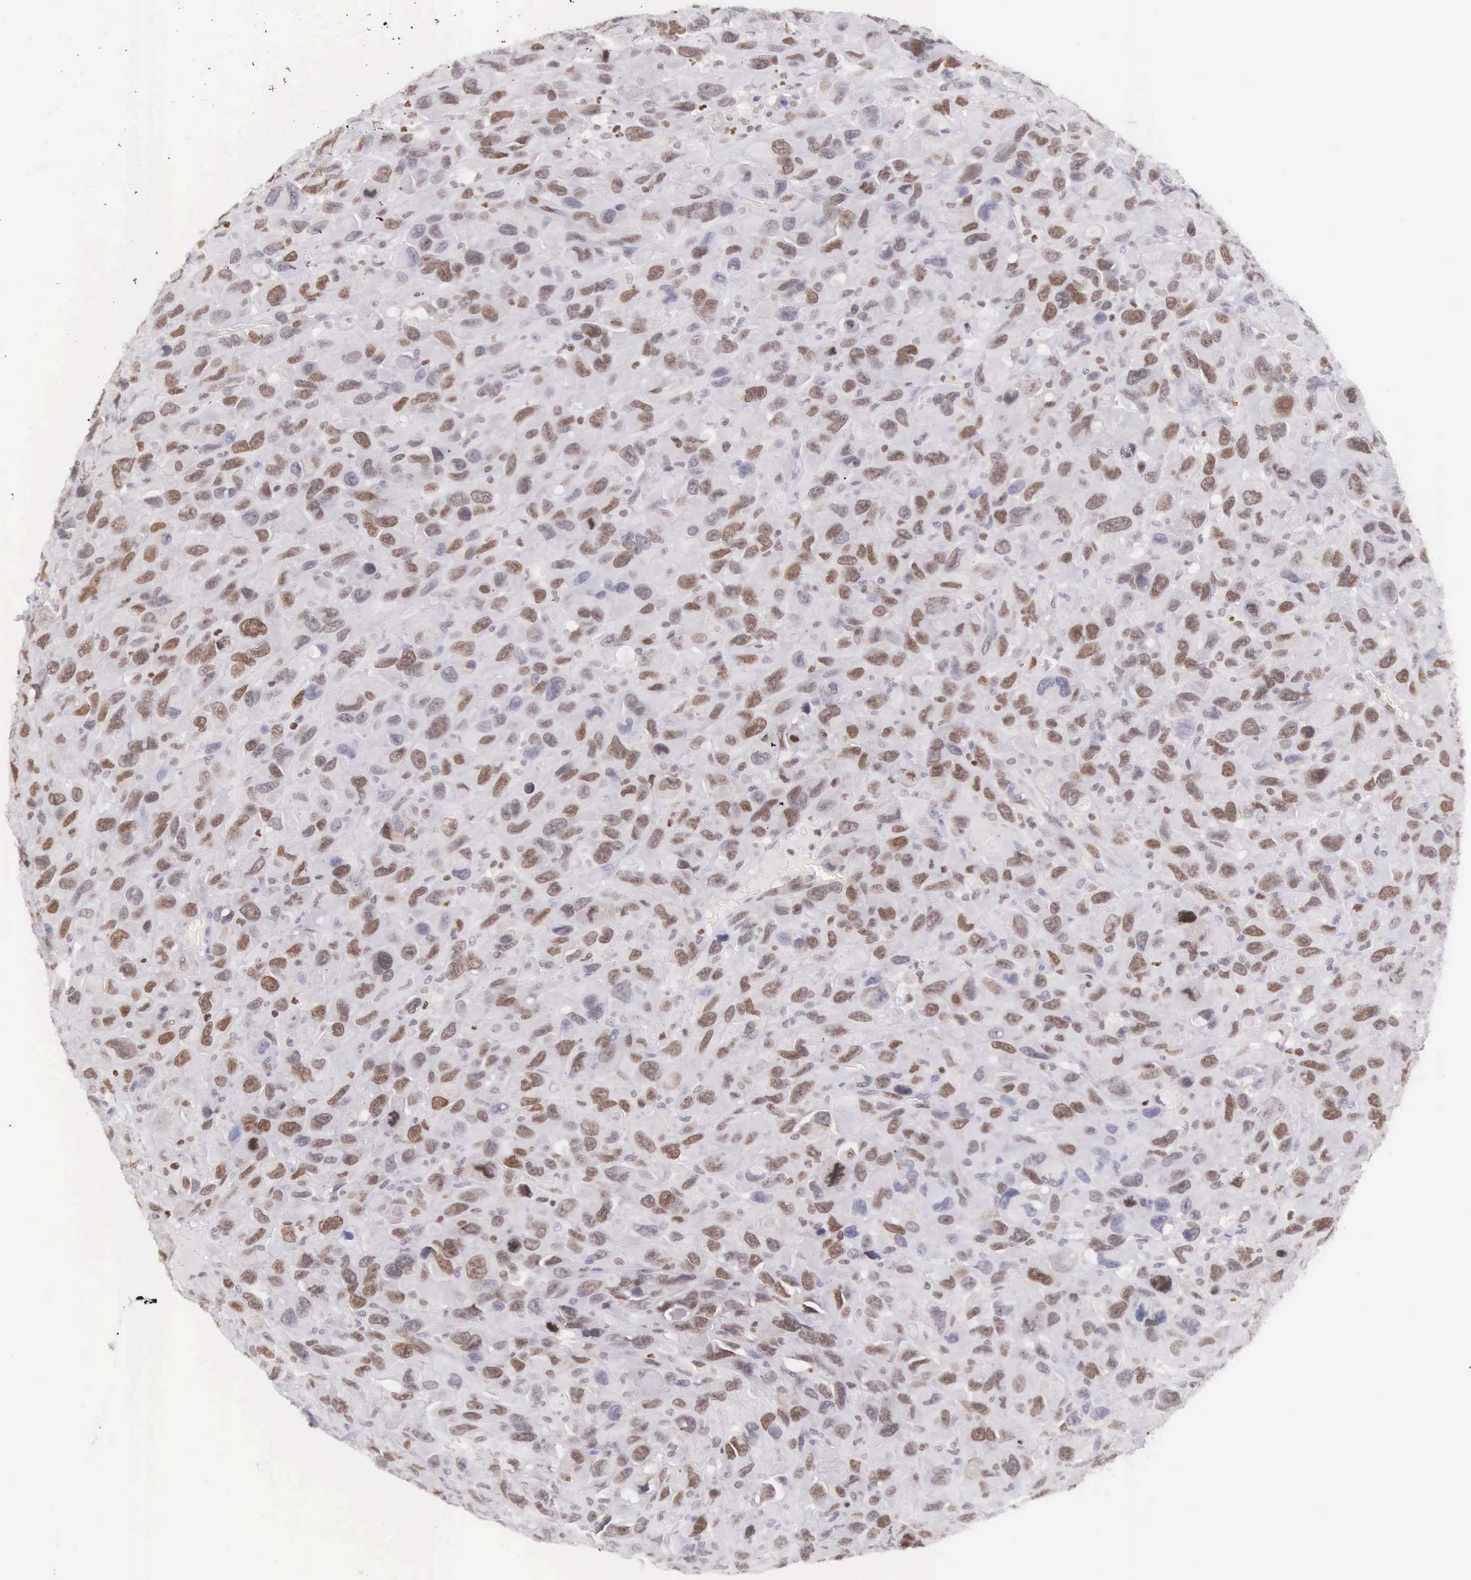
{"staining": {"intensity": "moderate", "quantity": "25%-75%", "location": "nuclear"}, "tissue": "renal cancer", "cell_type": "Tumor cells", "image_type": "cancer", "snomed": [{"axis": "morphology", "description": "Adenocarcinoma, NOS"}, {"axis": "topography", "description": "Kidney"}], "caption": "Immunohistochemistry histopathology image of human renal adenocarcinoma stained for a protein (brown), which shows medium levels of moderate nuclear staining in about 25%-75% of tumor cells.", "gene": "VRK1", "patient": {"sex": "male", "age": 79}}